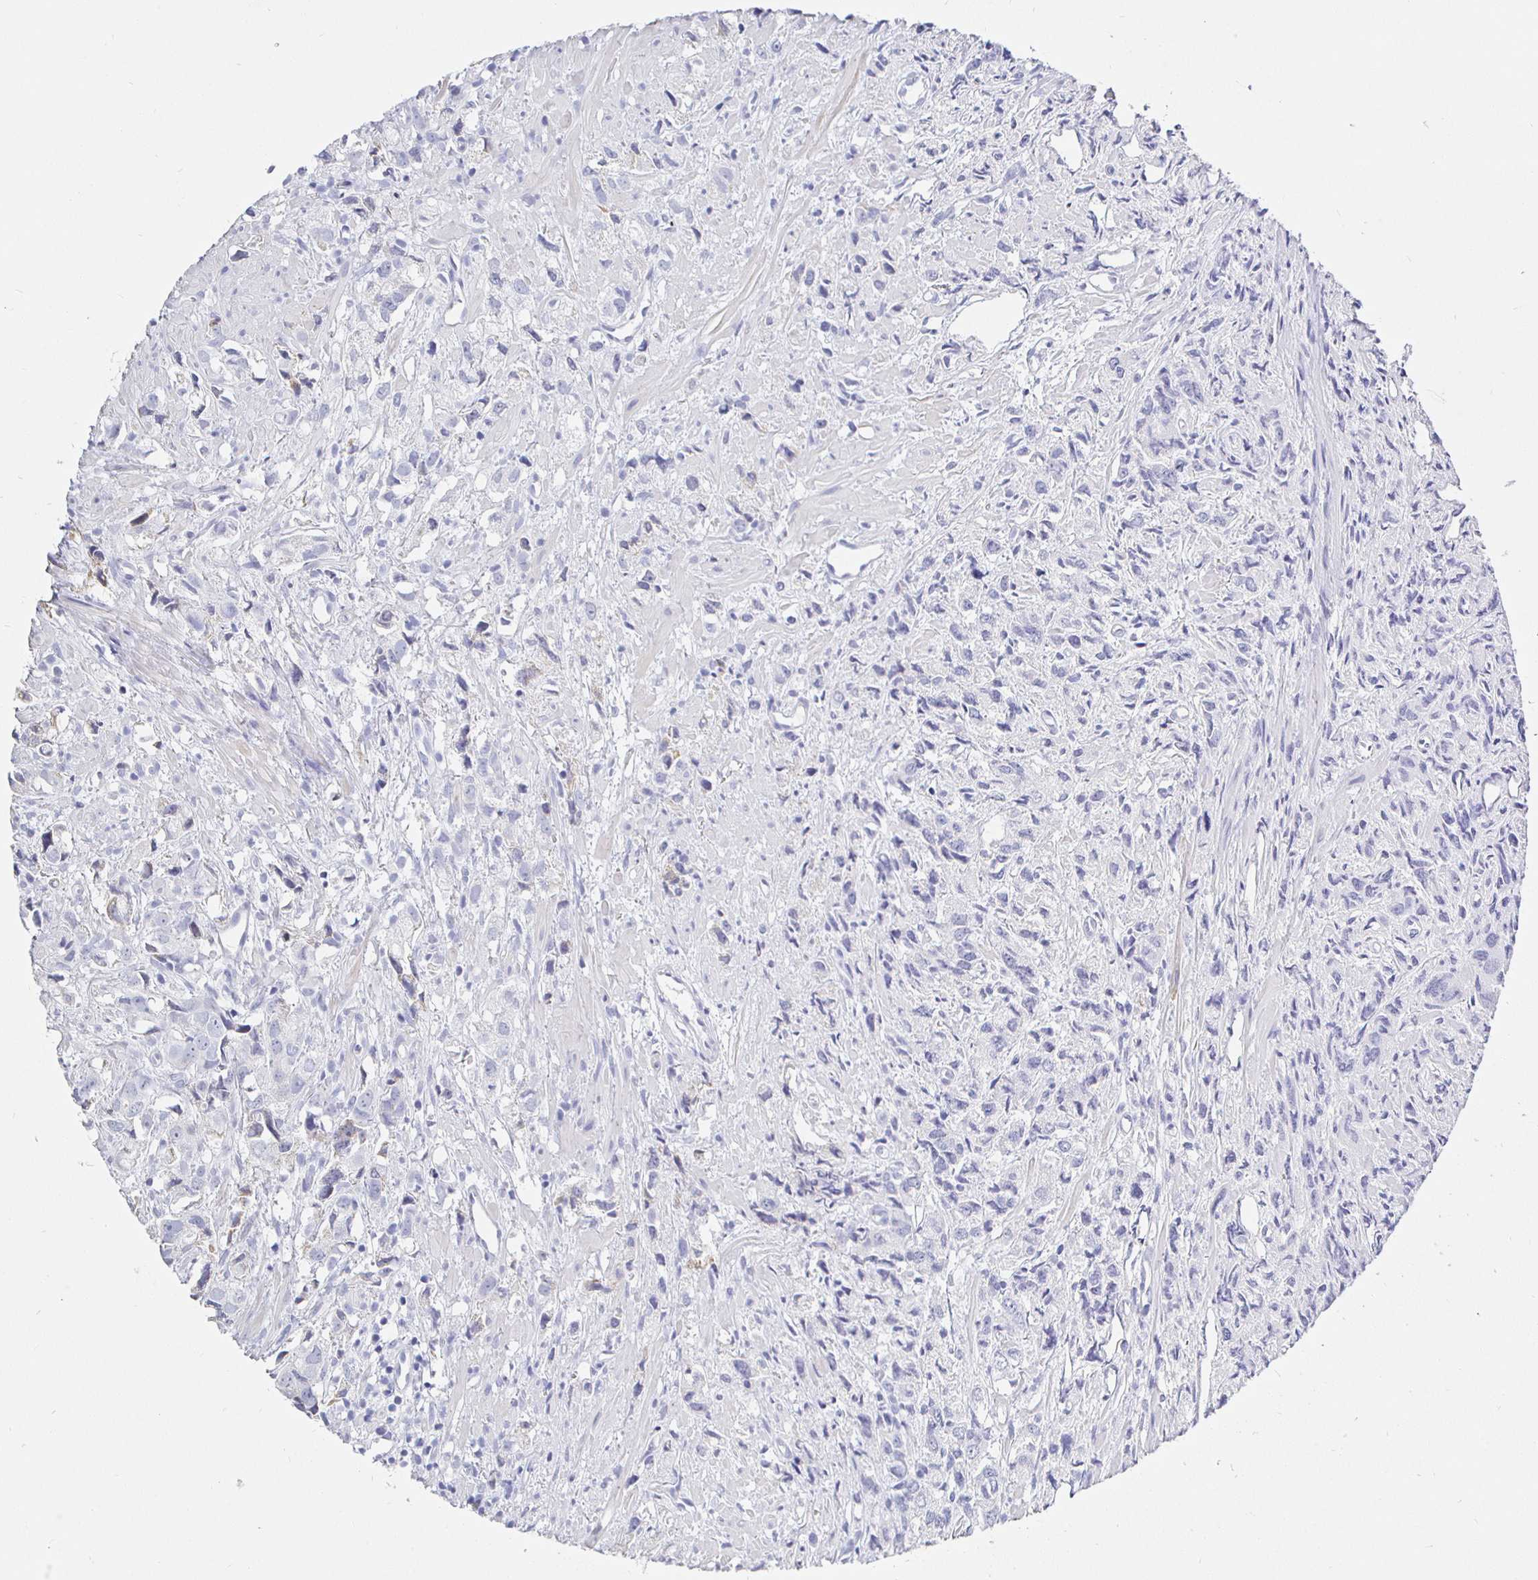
{"staining": {"intensity": "negative", "quantity": "none", "location": "none"}, "tissue": "prostate cancer", "cell_type": "Tumor cells", "image_type": "cancer", "snomed": [{"axis": "morphology", "description": "Adenocarcinoma, High grade"}, {"axis": "topography", "description": "Prostate"}], "caption": "Immunohistochemistry image of neoplastic tissue: human prostate cancer (adenocarcinoma (high-grade)) stained with DAB (3,3'-diaminobenzidine) exhibits no significant protein positivity in tumor cells.", "gene": "CR2", "patient": {"sex": "male", "age": 58}}